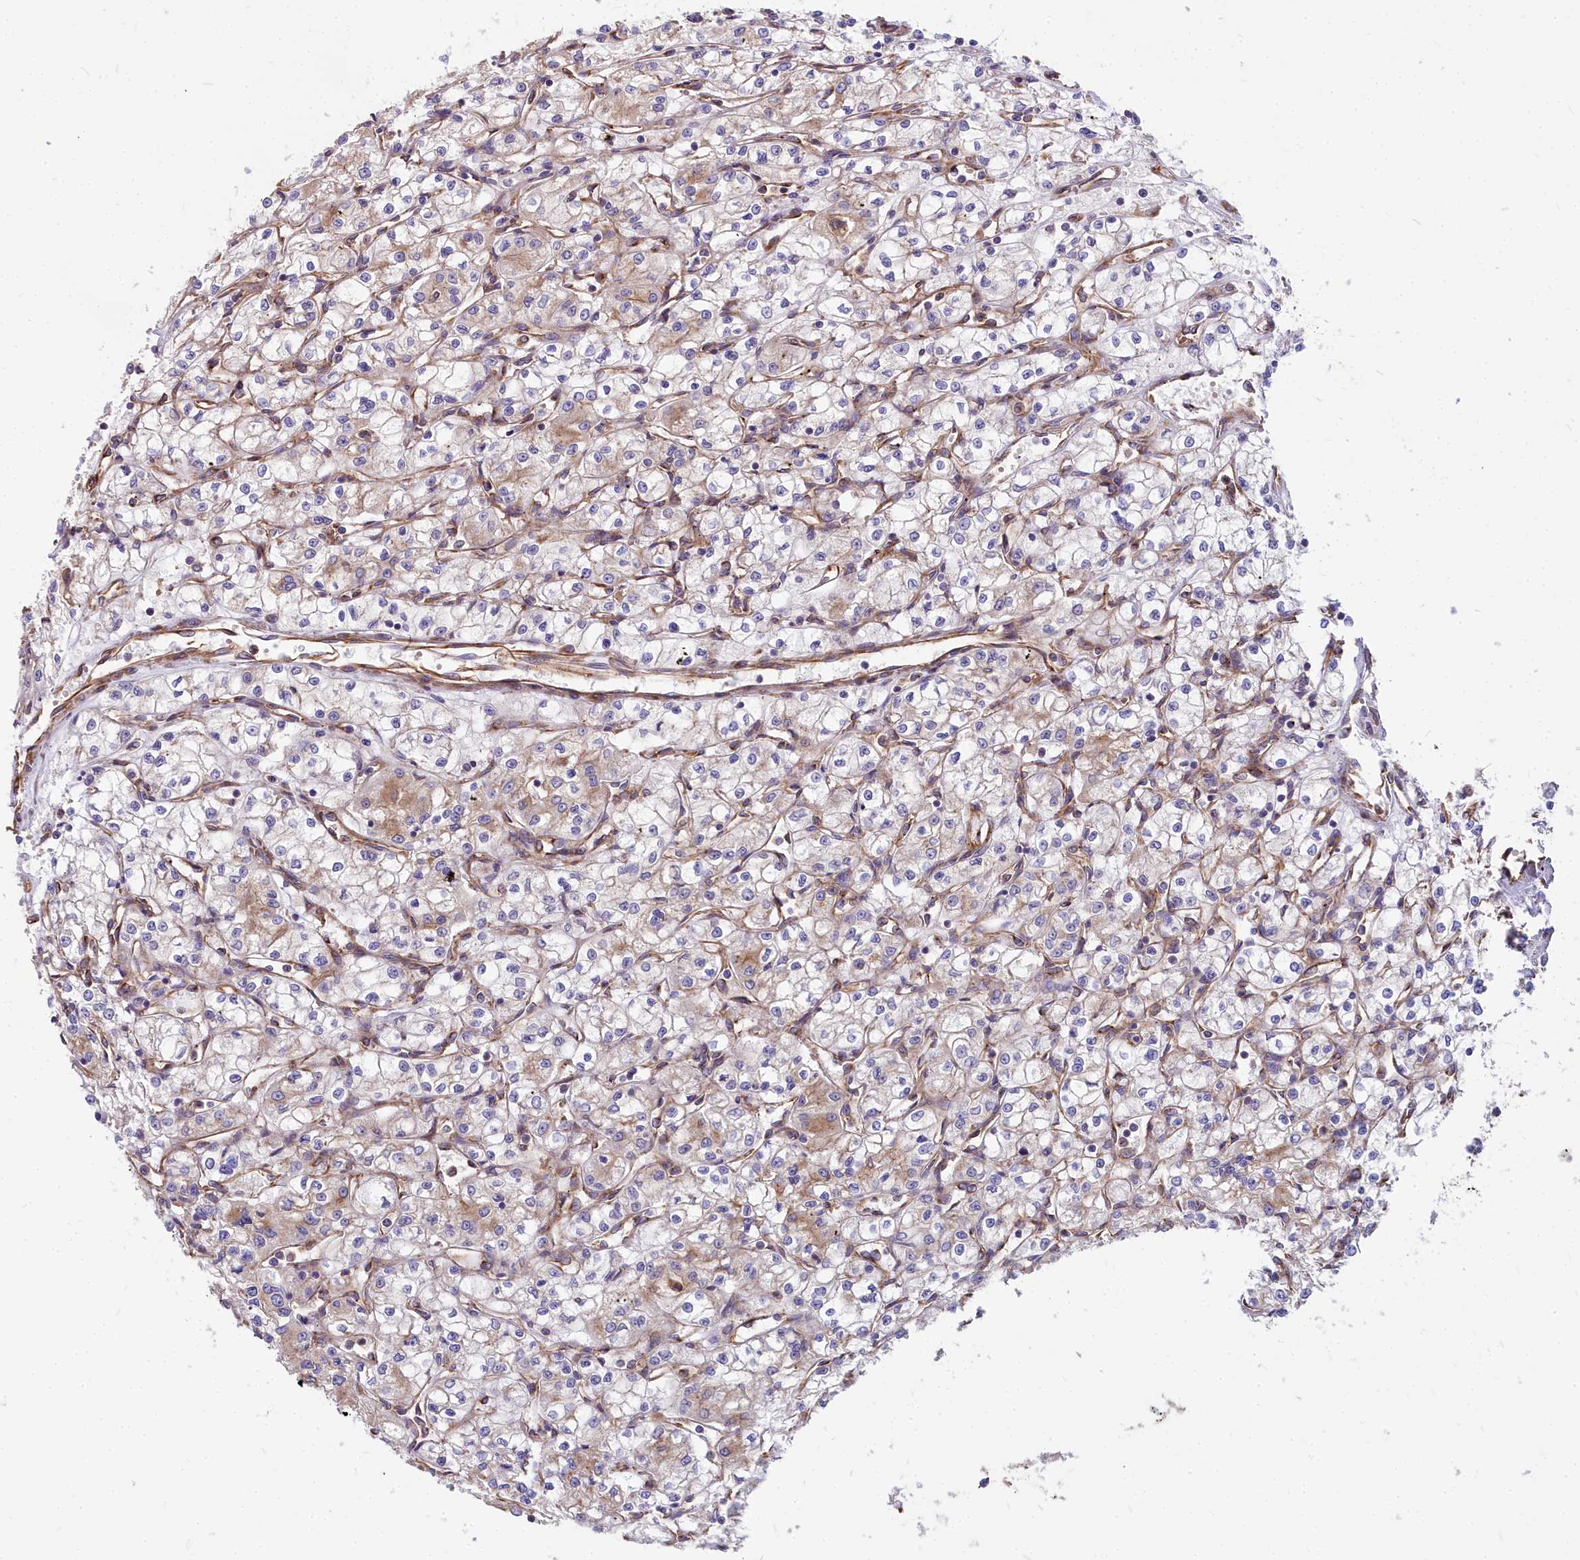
{"staining": {"intensity": "weak", "quantity": "25%-75%", "location": "cytoplasmic/membranous"}, "tissue": "renal cancer", "cell_type": "Tumor cells", "image_type": "cancer", "snomed": [{"axis": "morphology", "description": "Adenocarcinoma, NOS"}, {"axis": "topography", "description": "Kidney"}], "caption": "A high-resolution histopathology image shows immunohistochemistry (IHC) staining of renal adenocarcinoma, which shows weak cytoplasmic/membranous expression in about 25%-75% of tumor cells. (DAB (3,3'-diaminobenzidine) IHC, brown staining for protein, blue staining for nuclei).", "gene": "DCTN3", "patient": {"sex": "male", "age": 59}}